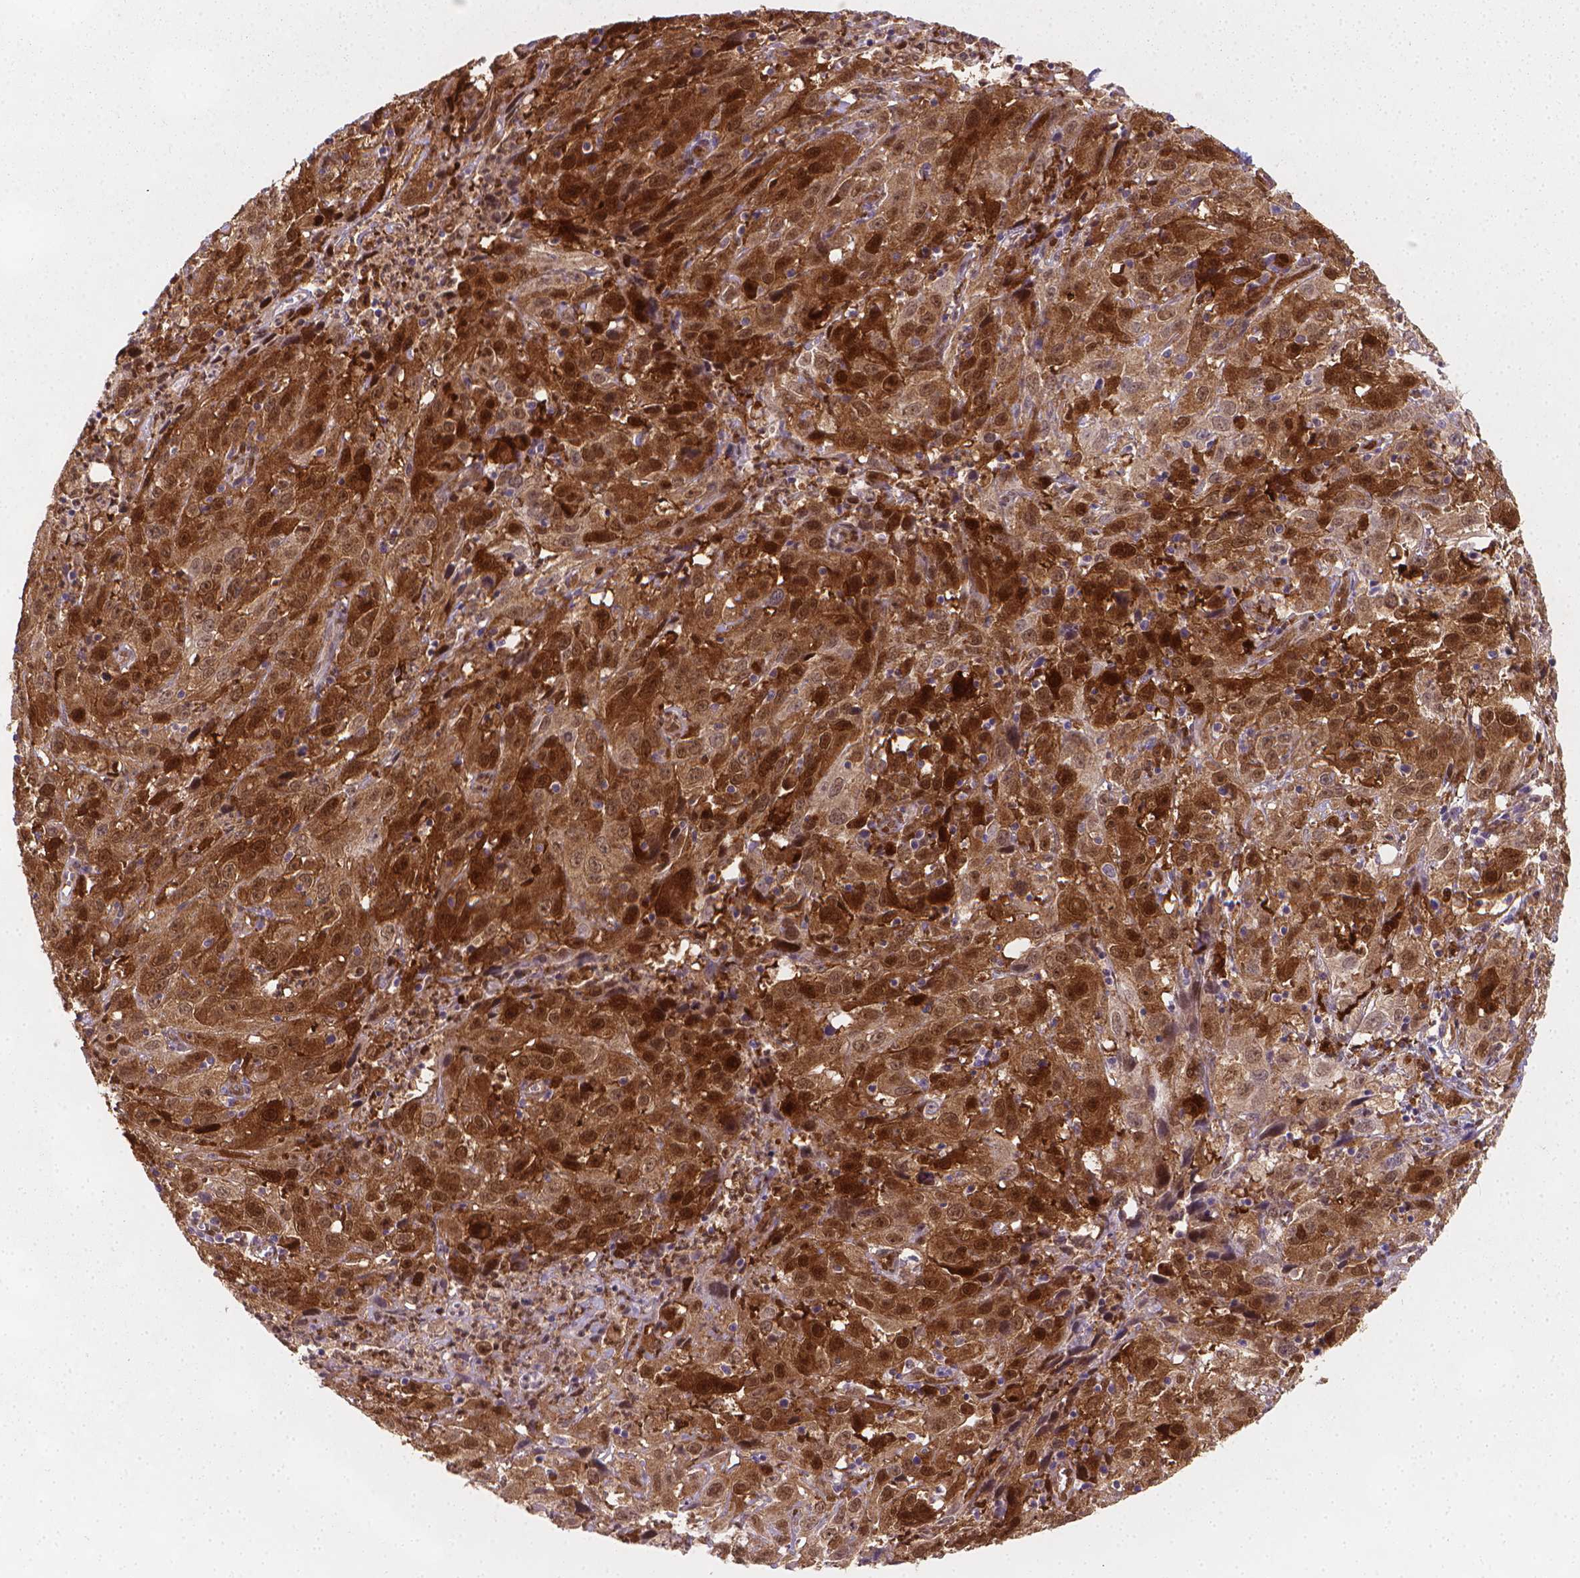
{"staining": {"intensity": "strong", "quantity": ">75%", "location": "cytoplasmic/membranous,nuclear"}, "tissue": "cervical cancer", "cell_type": "Tumor cells", "image_type": "cancer", "snomed": [{"axis": "morphology", "description": "Squamous cell carcinoma, NOS"}, {"axis": "topography", "description": "Cervix"}], "caption": "Cervical cancer stained with a brown dye exhibits strong cytoplasmic/membranous and nuclear positive expression in approximately >75% of tumor cells.", "gene": "TNFAIP2", "patient": {"sex": "female", "age": 32}}